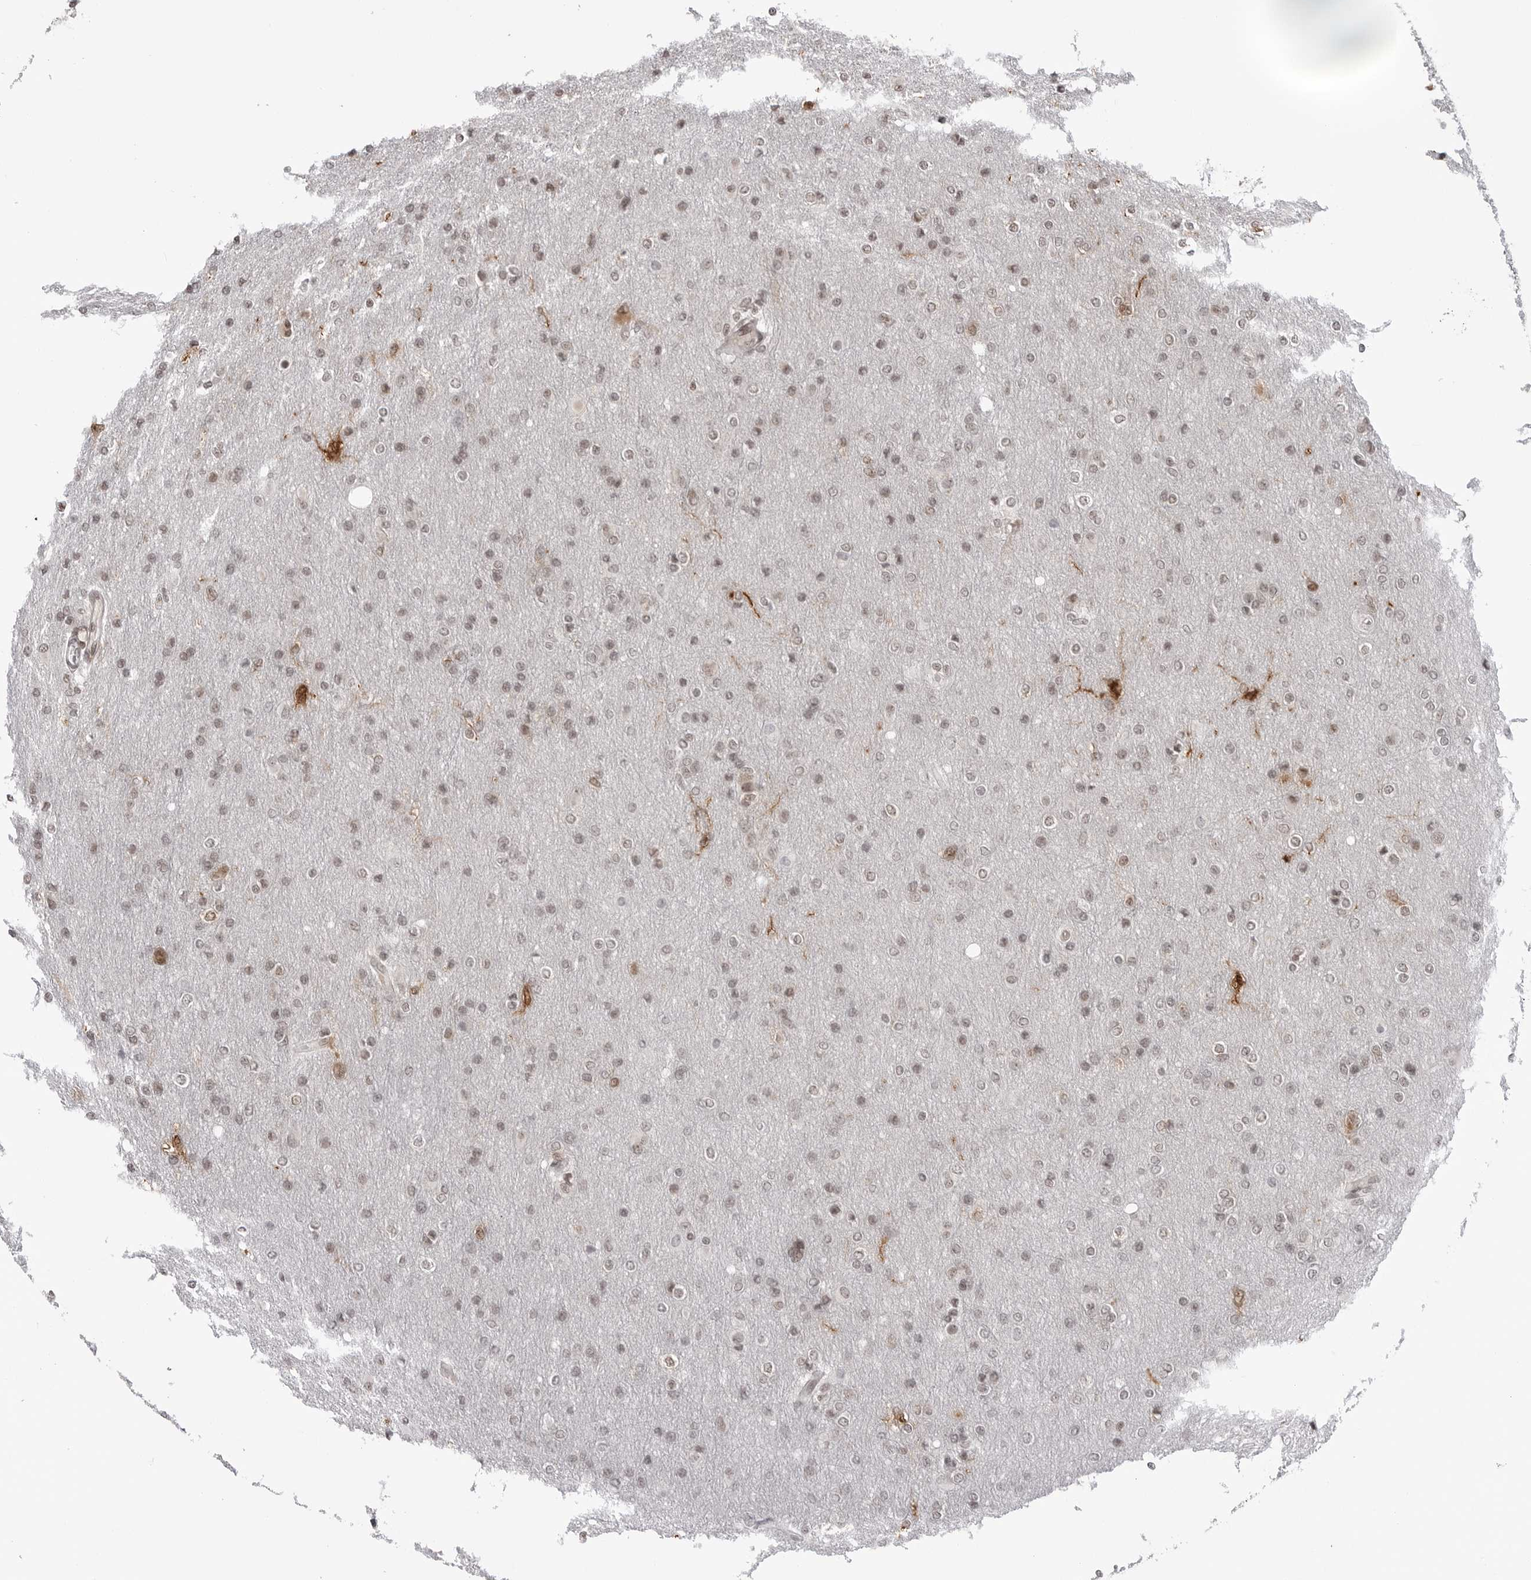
{"staining": {"intensity": "weak", "quantity": "25%-75%", "location": "nuclear"}, "tissue": "glioma", "cell_type": "Tumor cells", "image_type": "cancer", "snomed": [{"axis": "morphology", "description": "Glioma, malignant, High grade"}, {"axis": "topography", "description": "Cerebral cortex"}], "caption": "IHC (DAB) staining of human glioma reveals weak nuclear protein staining in about 25%-75% of tumor cells. (DAB (3,3'-diaminobenzidine) = brown stain, brightfield microscopy at high magnification).", "gene": "TRIM66", "patient": {"sex": "female", "age": 36}}